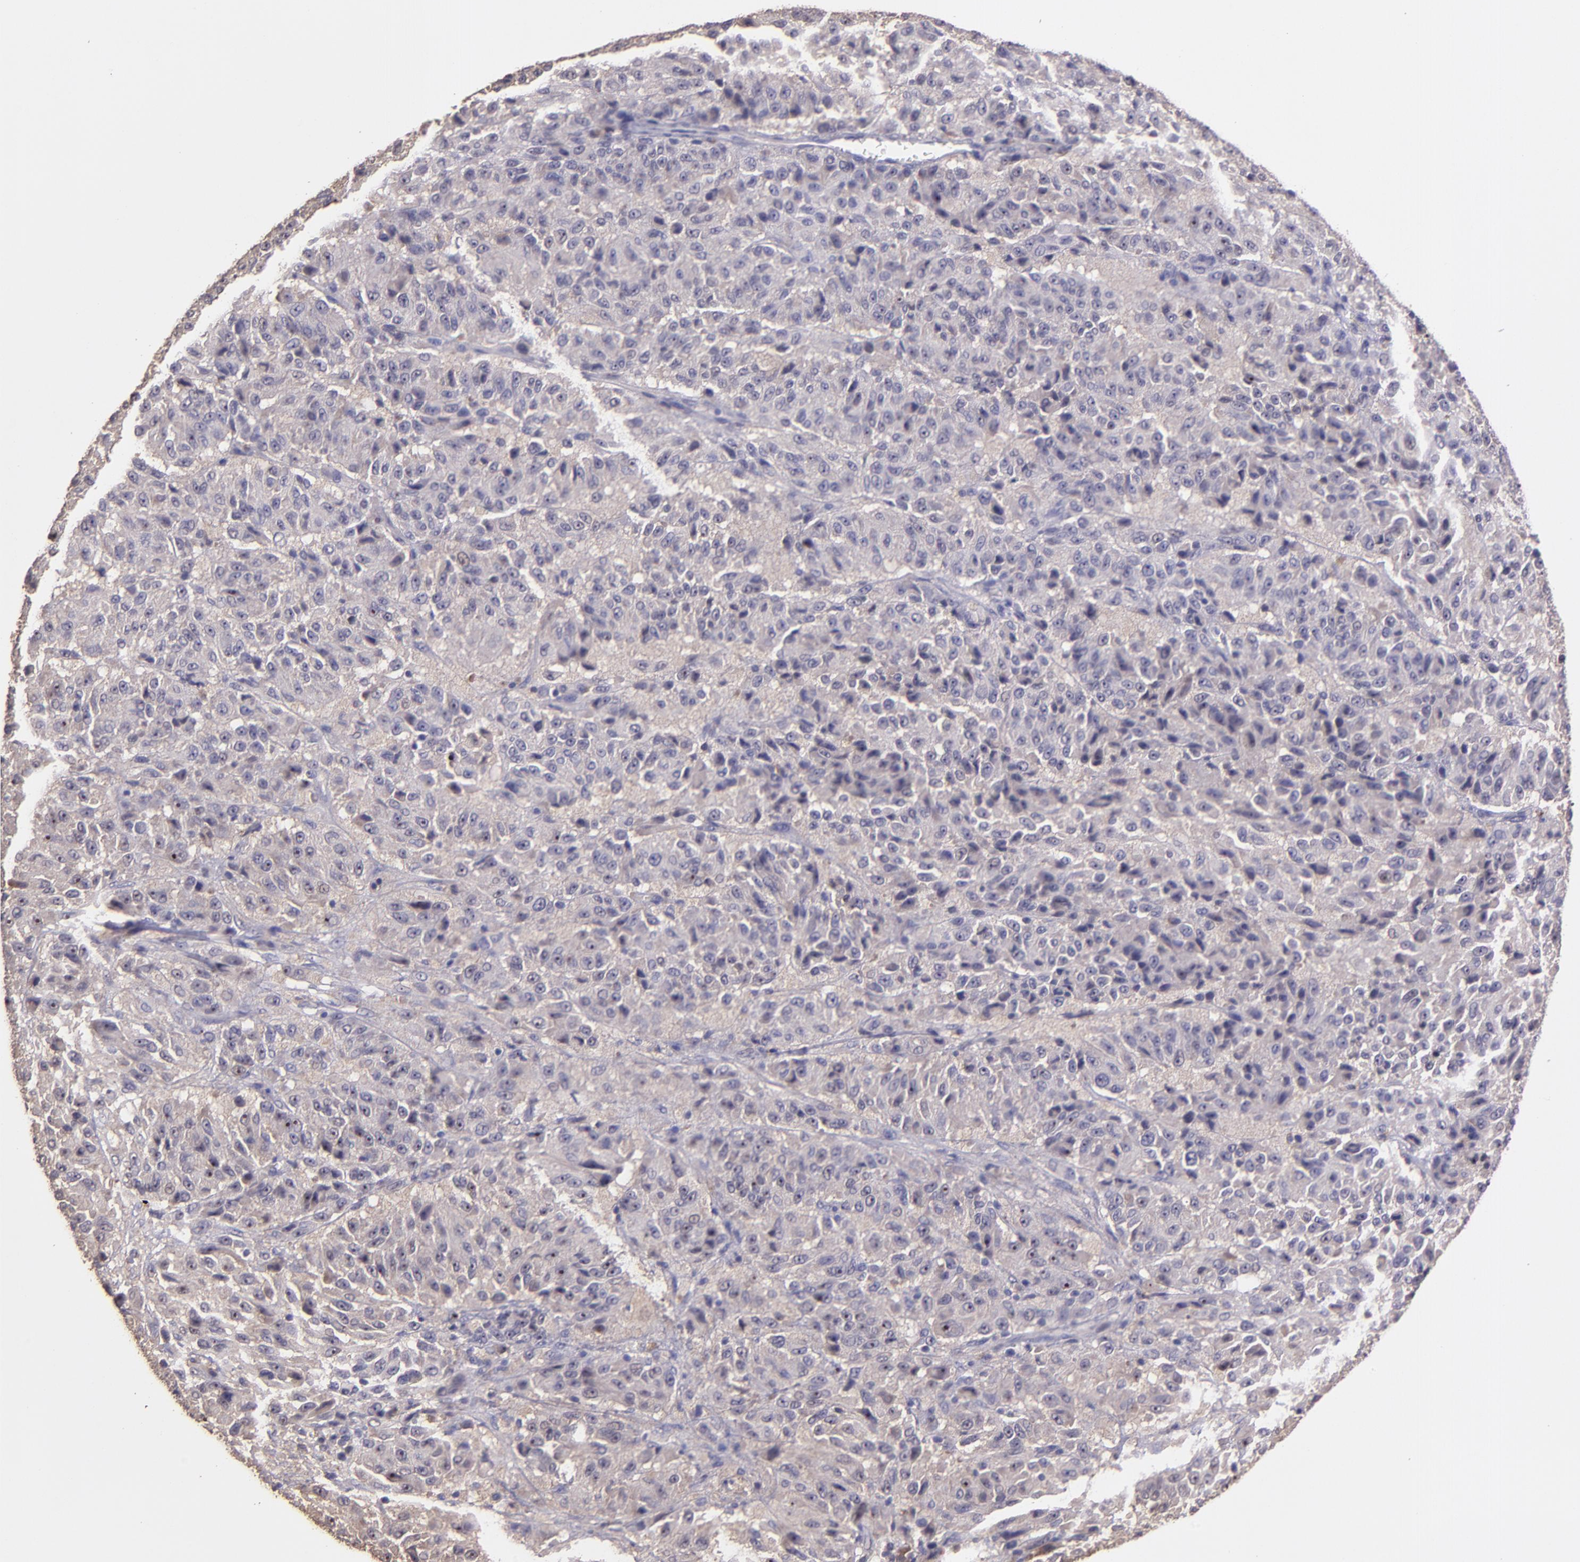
{"staining": {"intensity": "negative", "quantity": "none", "location": "none"}, "tissue": "melanoma", "cell_type": "Tumor cells", "image_type": "cancer", "snomed": [{"axis": "morphology", "description": "Malignant melanoma, Metastatic site"}, {"axis": "topography", "description": "Lung"}], "caption": "Malignant melanoma (metastatic site) was stained to show a protein in brown. There is no significant staining in tumor cells.", "gene": "PAPPA", "patient": {"sex": "male", "age": 64}}